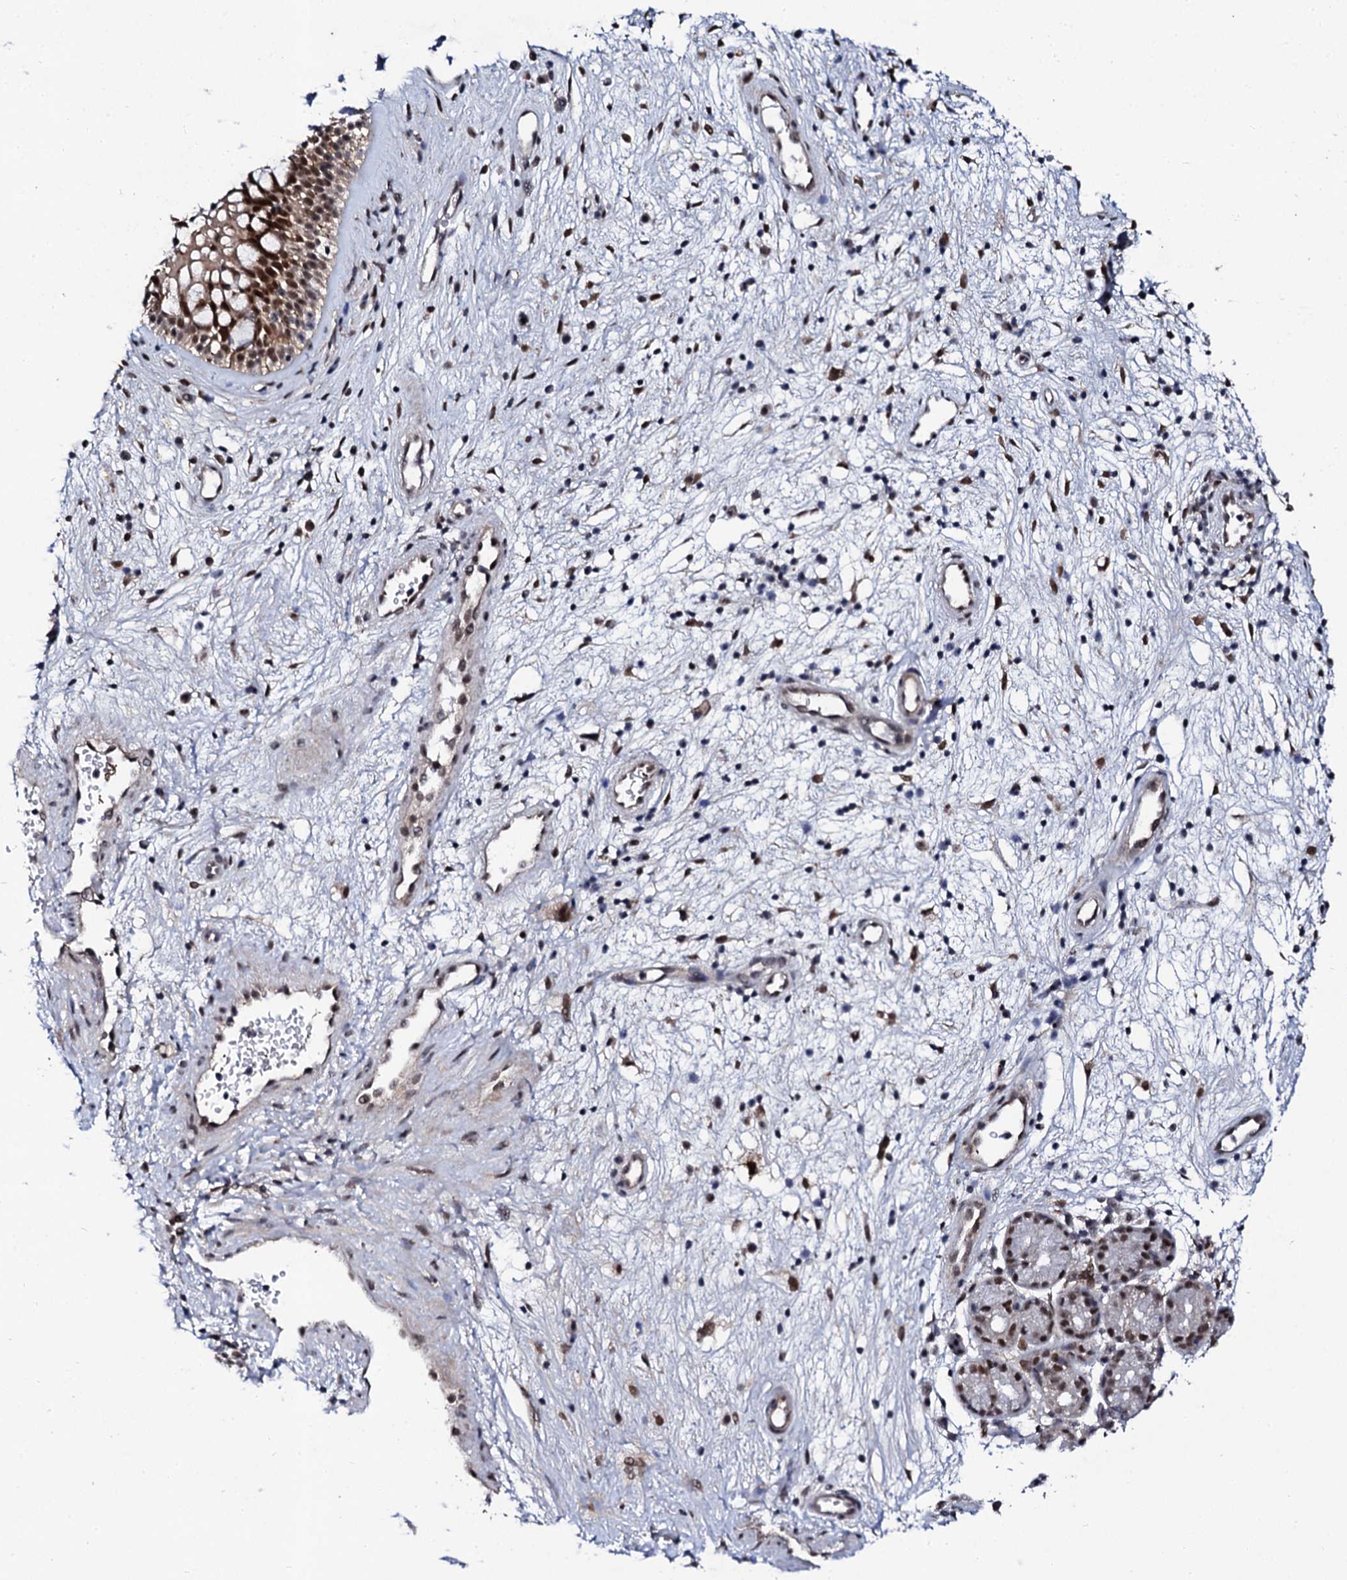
{"staining": {"intensity": "strong", "quantity": ">75%", "location": "nuclear"}, "tissue": "nasopharynx", "cell_type": "Respiratory epithelial cells", "image_type": "normal", "snomed": [{"axis": "morphology", "description": "Normal tissue, NOS"}, {"axis": "topography", "description": "Nasopharynx"}], "caption": "IHC of benign nasopharynx displays high levels of strong nuclear positivity in approximately >75% of respiratory epithelial cells.", "gene": "CSTF3", "patient": {"sex": "male", "age": 32}}